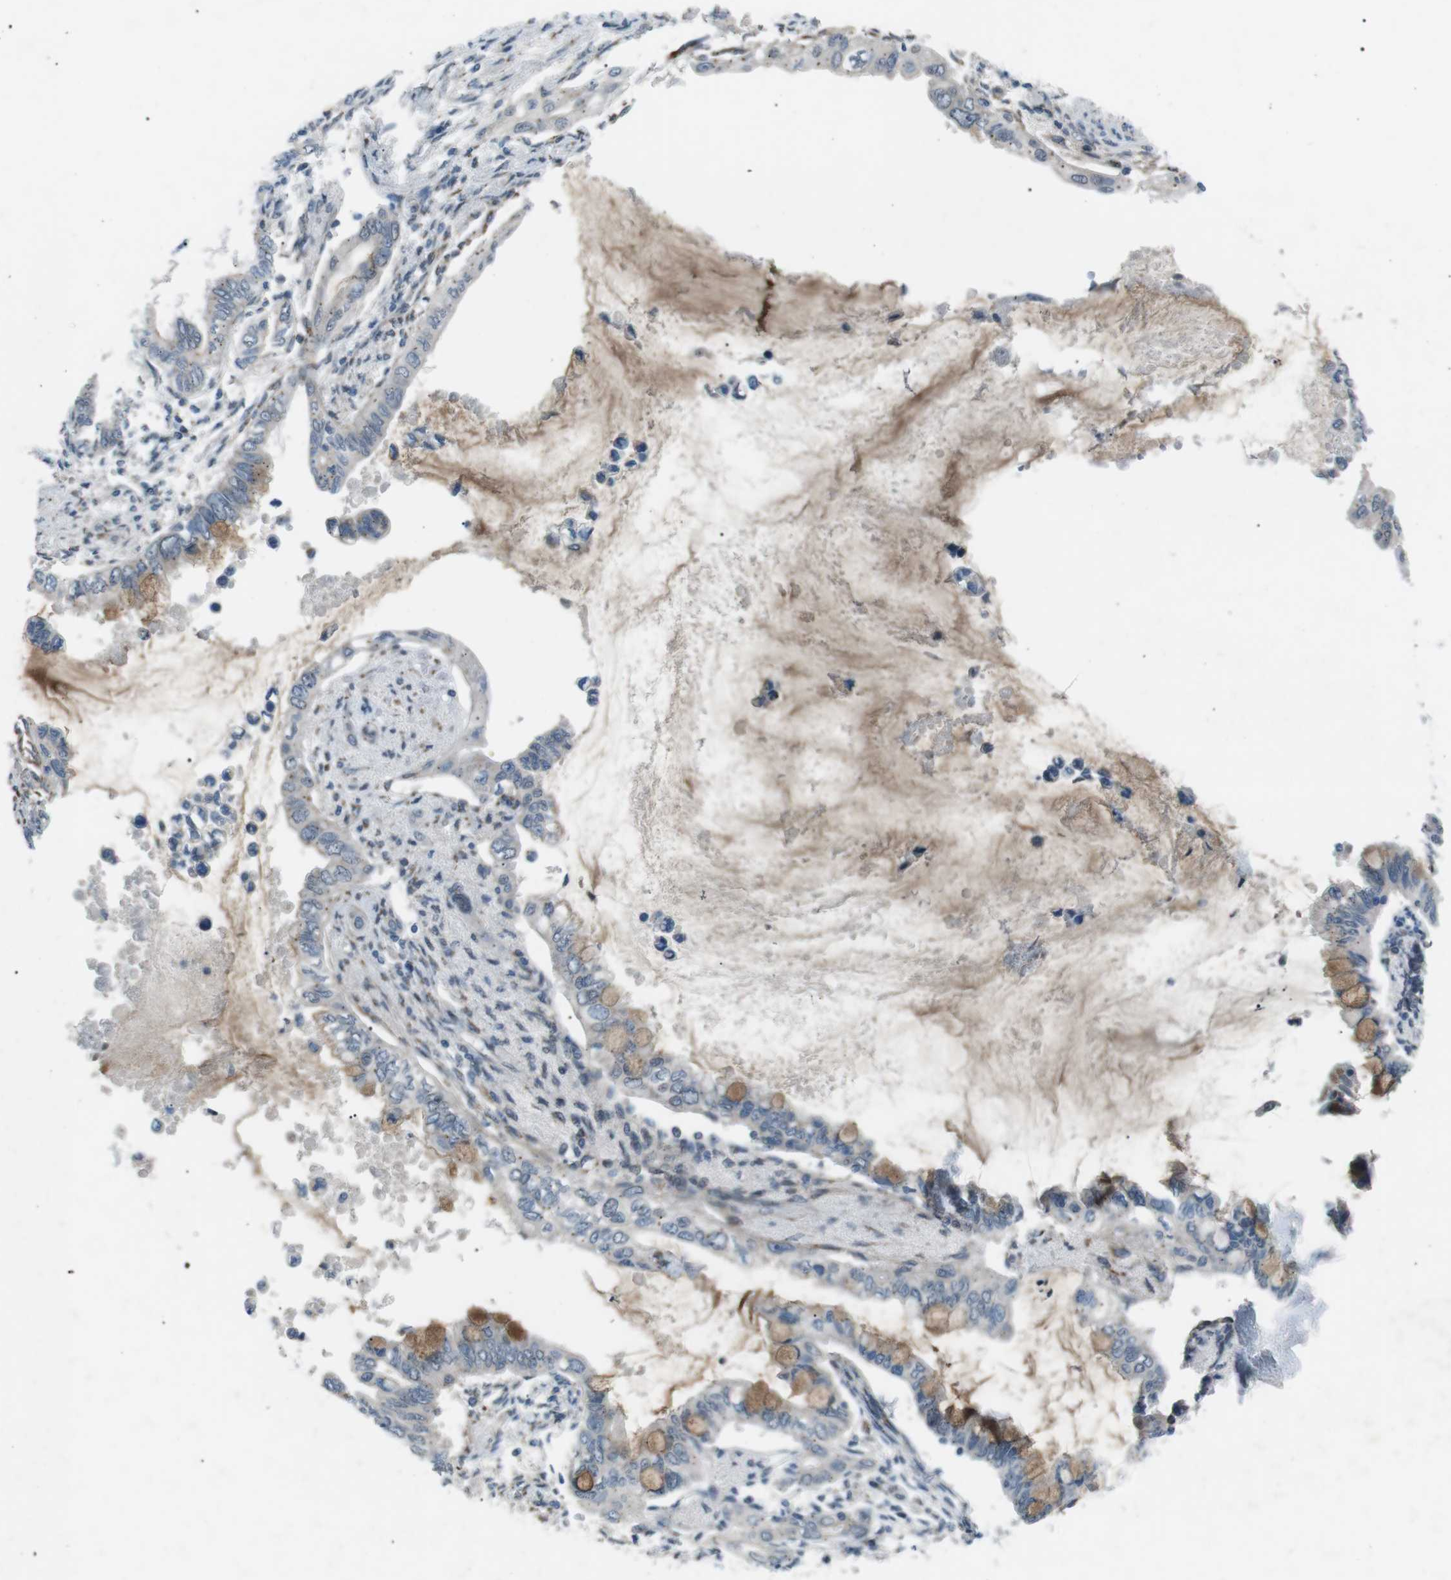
{"staining": {"intensity": "moderate", "quantity": "<25%", "location": "cytoplasmic/membranous"}, "tissue": "pancreatic cancer", "cell_type": "Tumor cells", "image_type": "cancer", "snomed": [{"axis": "morphology", "description": "Adenocarcinoma, NOS"}, {"axis": "topography", "description": "Pancreas"}], "caption": "A high-resolution image shows IHC staining of pancreatic cancer (adenocarcinoma), which reveals moderate cytoplasmic/membranous expression in about <25% of tumor cells.", "gene": "ARID5B", "patient": {"sex": "female", "age": 60}}